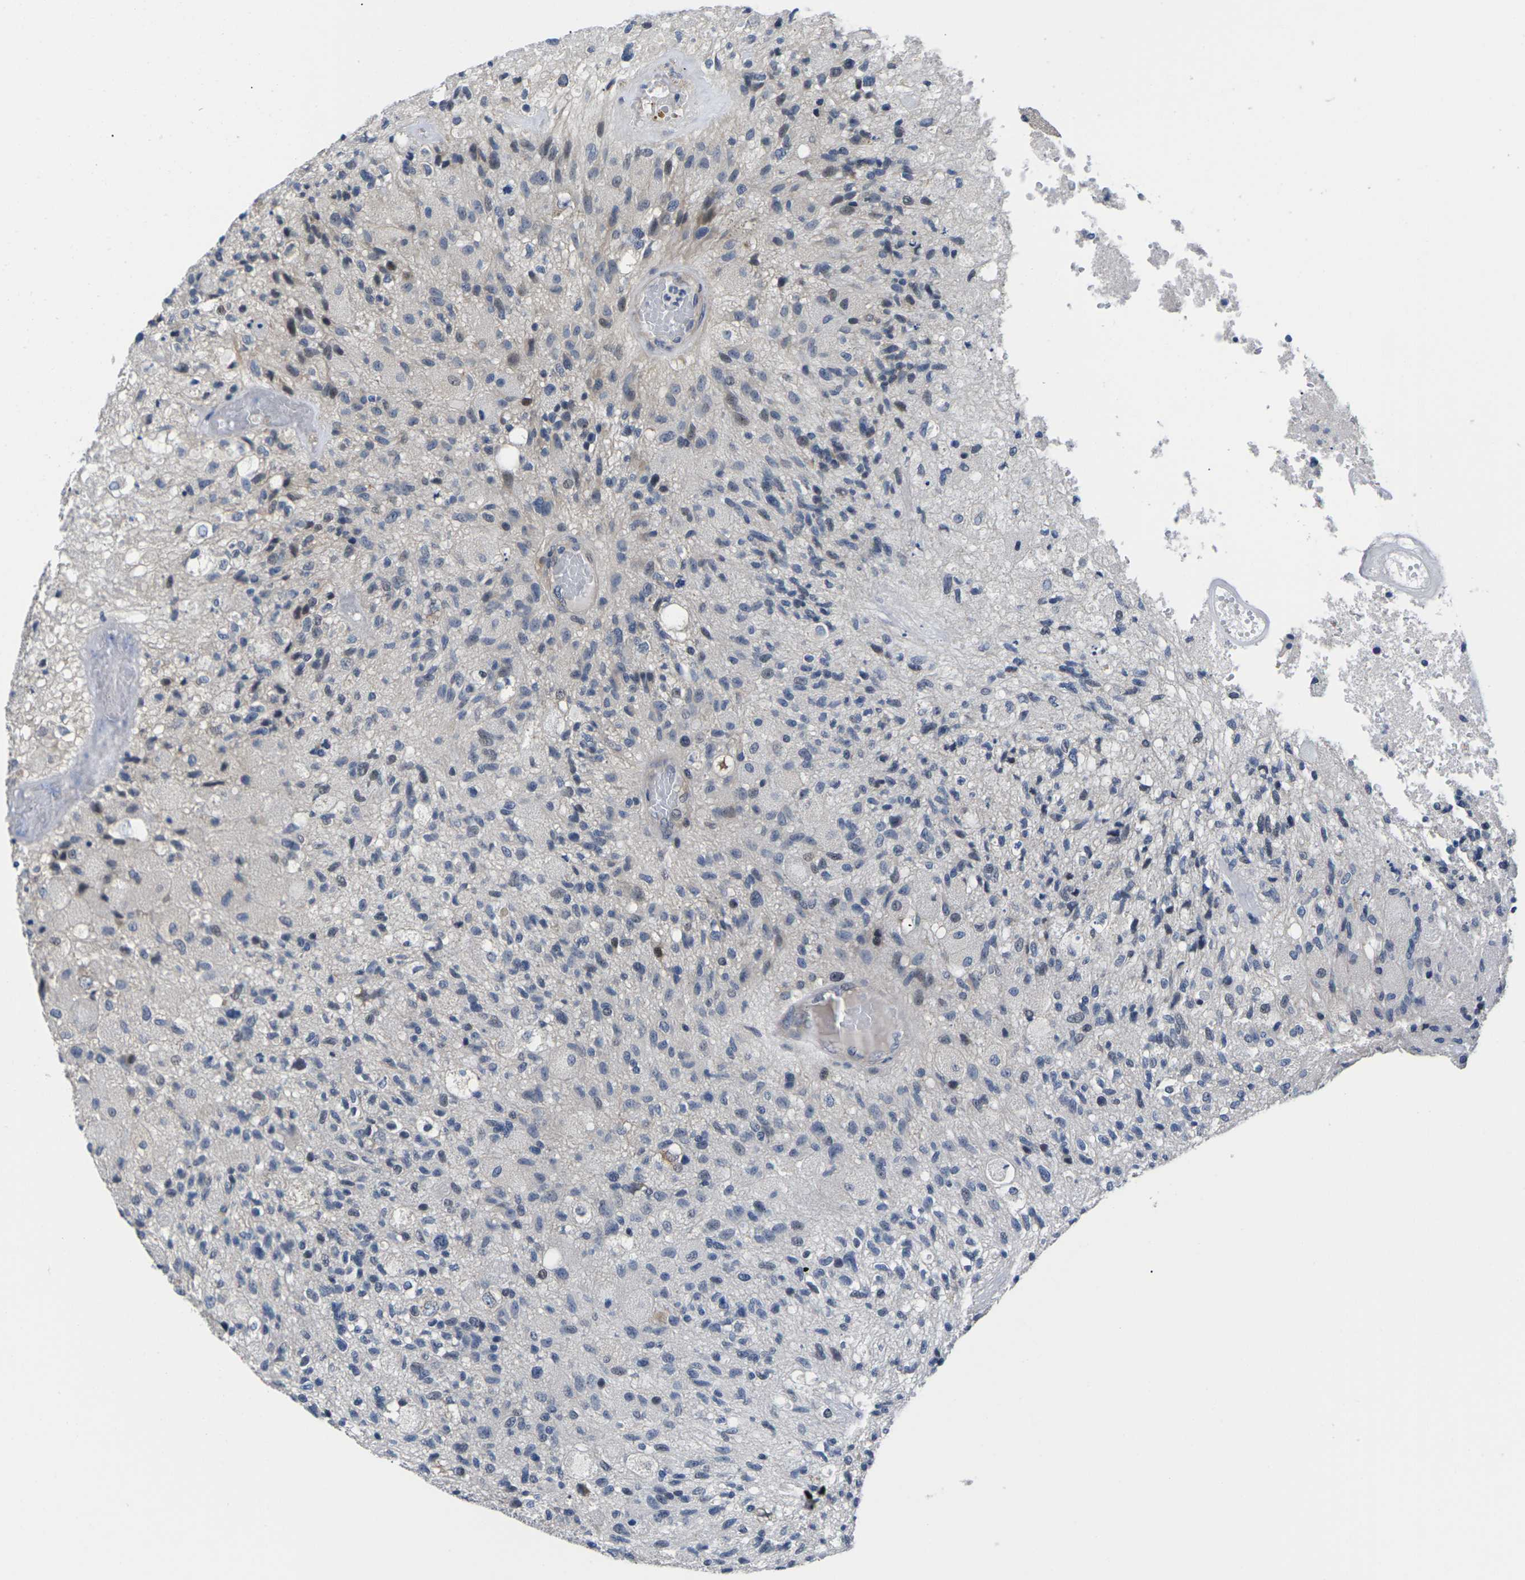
{"staining": {"intensity": "weak", "quantity": "<25%", "location": "cytoplasmic/membranous,nuclear"}, "tissue": "glioma", "cell_type": "Tumor cells", "image_type": "cancer", "snomed": [{"axis": "morphology", "description": "Normal tissue, NOS"}, {"axis": "morphology", "description": "Glioma, malignant, High grade"}, {"axis": "topography", "description": "Cerebral cortex"}], "caption": "Immunohistochemical staining of human glioma exhibits no significant positivity in tumor cells.", "gene": "ST6GAL2", "patient": {"sex": "male", "age": 77}}